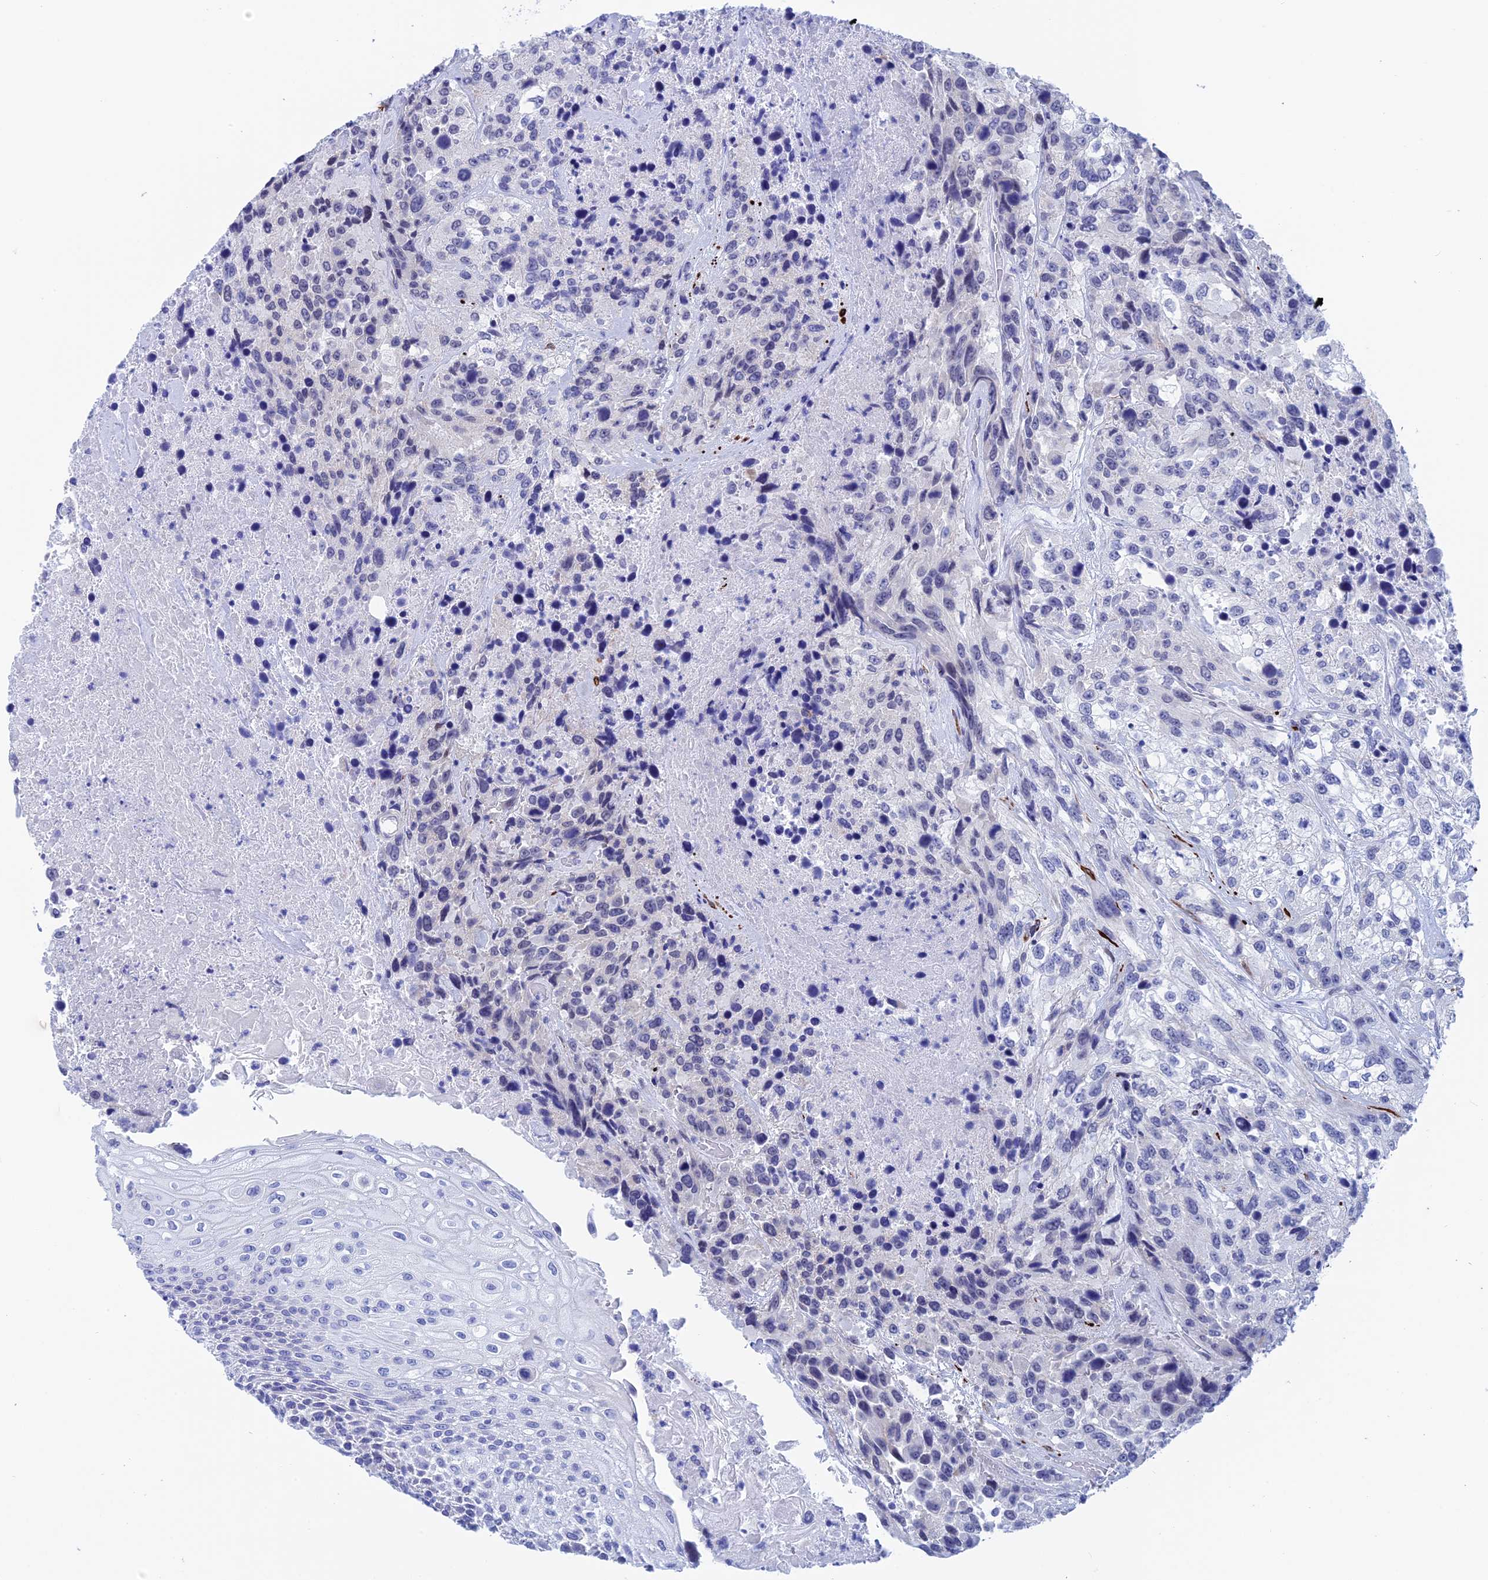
{"staining": {"intensity": "negative", "quantity": "none", "location": "none"}, "tissue": "urothelial cancer", "cell_type": "Tumor cells", "image_type": "cancer", "snomed": [{"axis": "morphology", "description": "Urothelial carcinoma, High grade"}, {"axis": "topography", "description": "Urinary bladder"}], "caption": "Urothelial carcinoma (high-grade) stained for a protein using immunohistochemistry reveals no positivity tumor cells.", "gene": "WDR83", "patient": {"sex": "female", "age": 70}}